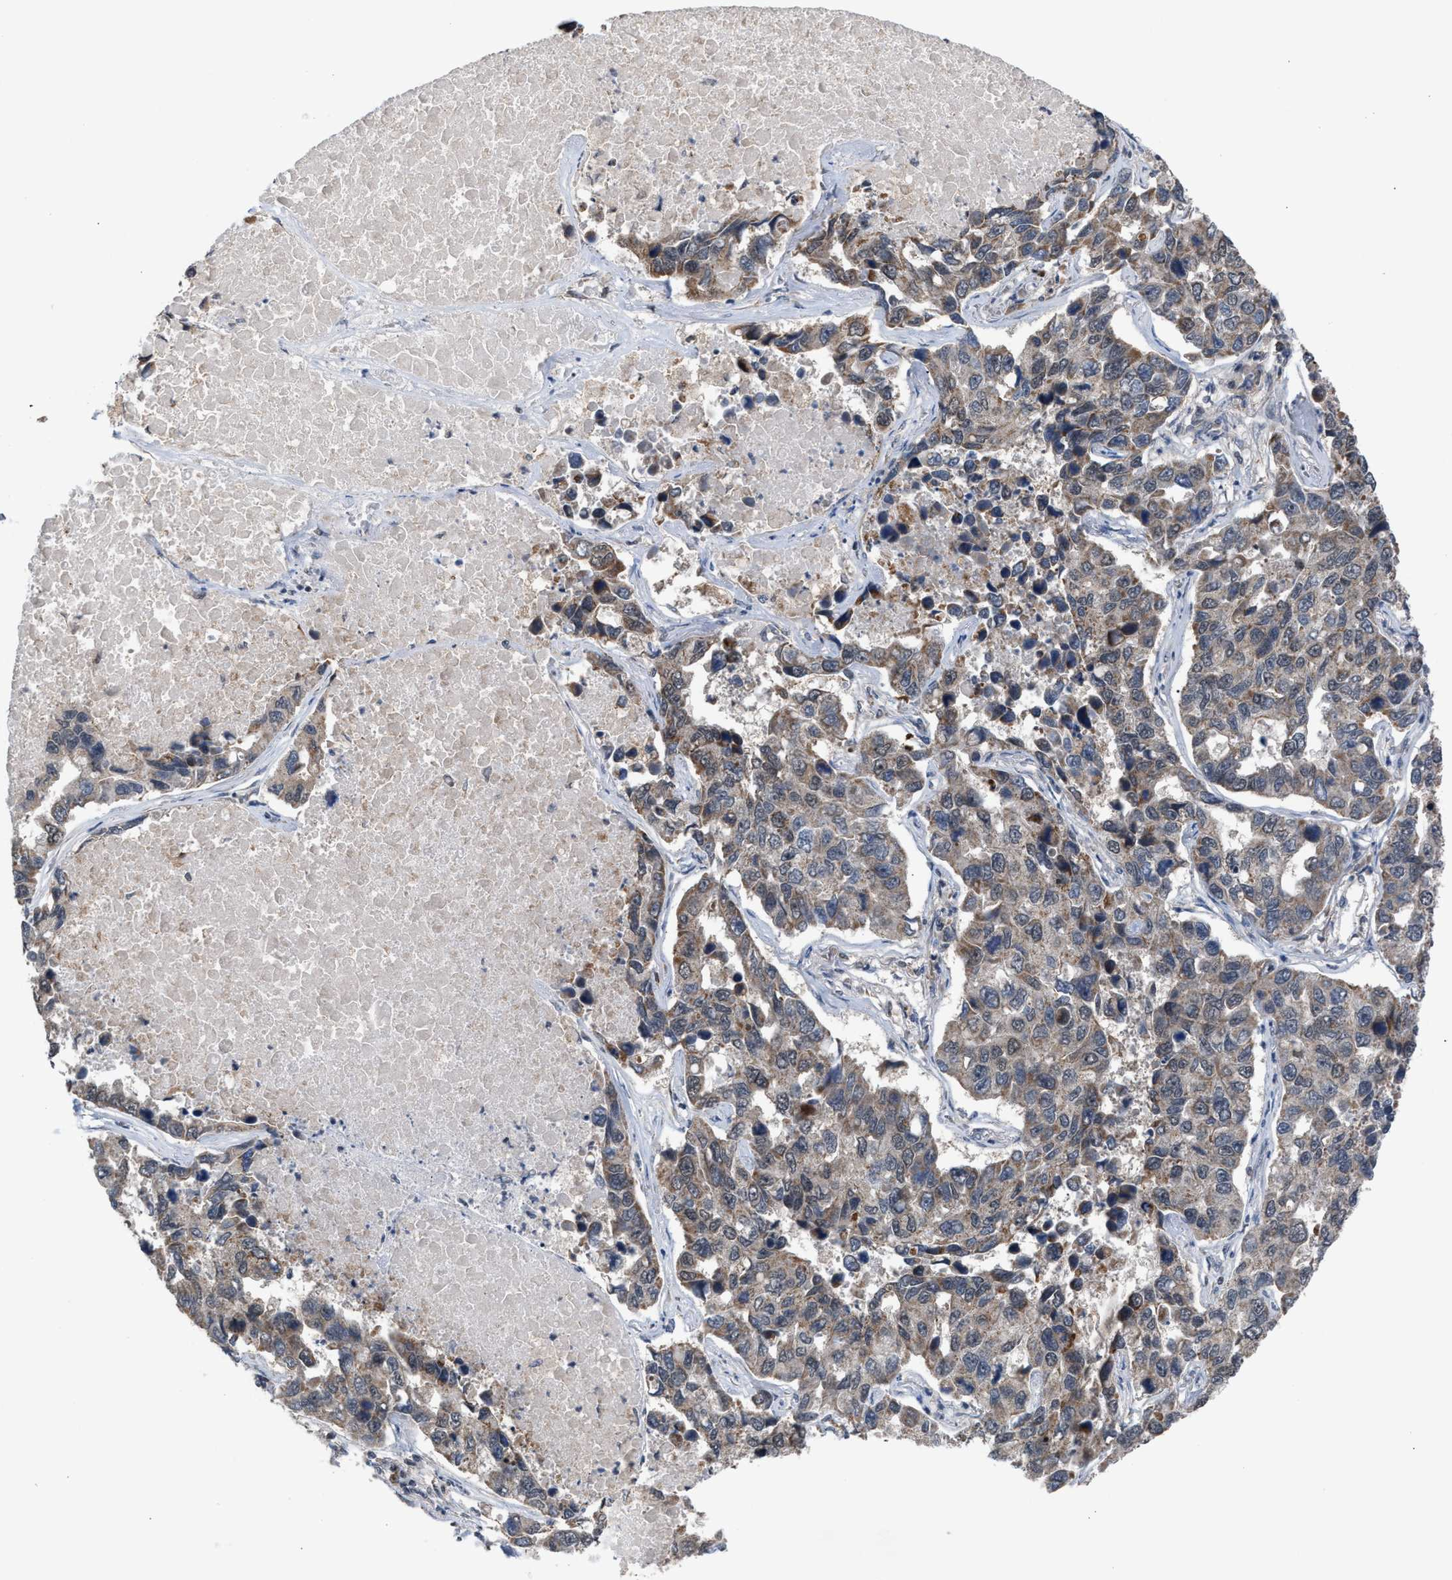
{"staining": {"intensity": "weak", "quantity": "25%-75%", "location": "cytoplasmic/membranous"}, "tissue": "lung cancer", "cell_type": "Tumor cells", "image_type": "cancer", "snomed": [{"axis": "morphology", "description": "Adenocarcinoma, NOS"}, {"axis": "topography", "description": "Lung"}], "caption": "A brown stain labels weak cytoplasmic/membranous staining of a protein in lung cancer (adenocarcinoma) tumor cells.", "gene": "C9orf78", "patient": {"sex": "male", "age": 64}}